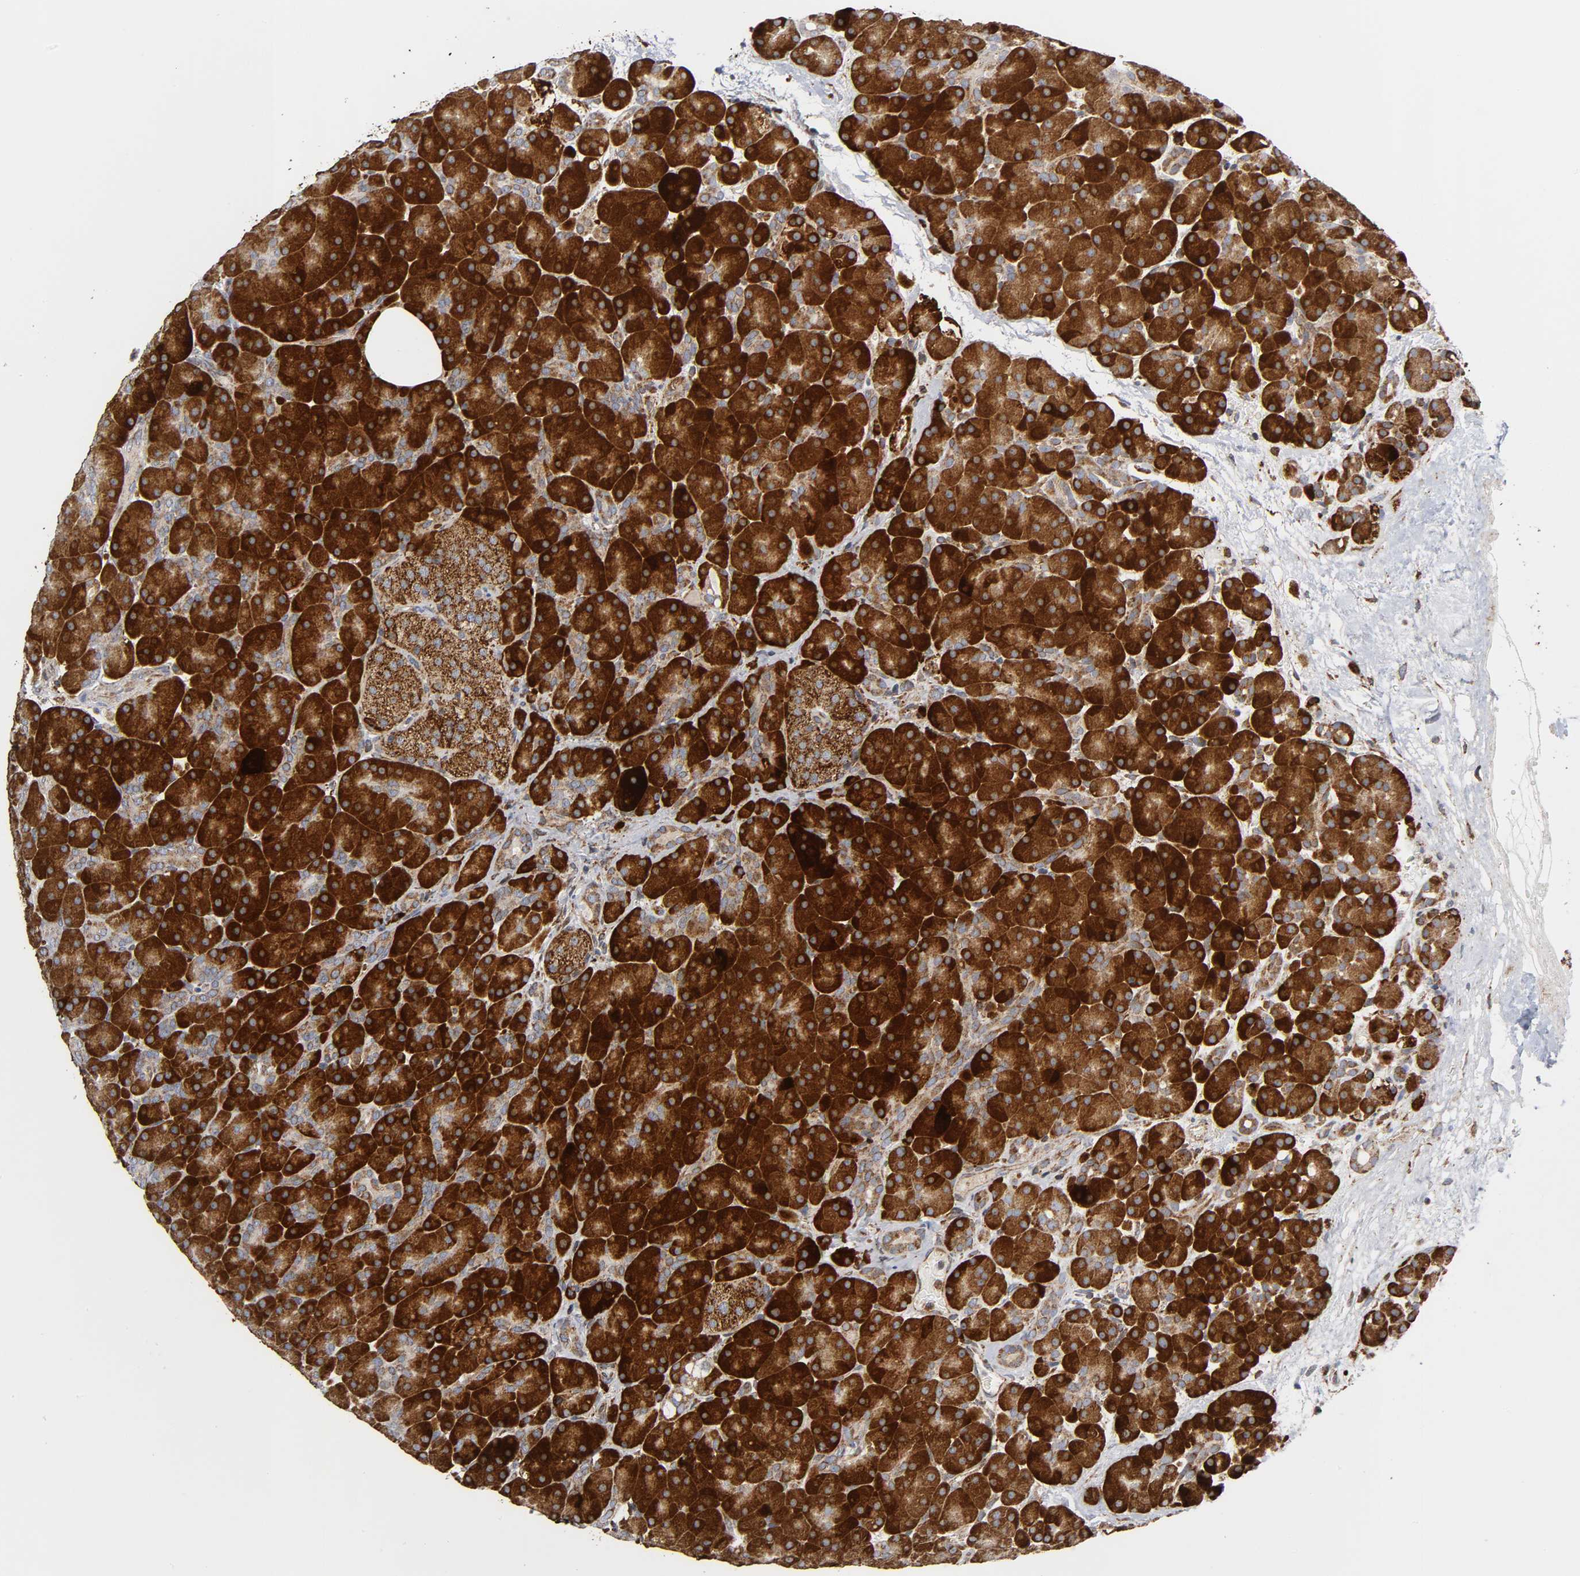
{"staining": {"intensity": "strong", "quantity": ">75%", "location": "cytoplasmic/membranous"}, "tissue": "pancreas", "cell_type": "Exocrine glandular cells", "image_type": "normal", "snomed": [{"axis": "morphology", "description": "Normal tissue, NOS"}, {"axis": "topography", "description": "Pancreas"}], "caption": "This photomicrograph shows immunohistochemistry staining of normal pancreas, with high strong cytoplasmic/membranous staining in approximately >75% of exocrine glandular cells.", "gene": "MAP3K1", "patient": {"sex": "male", "age": 66}}